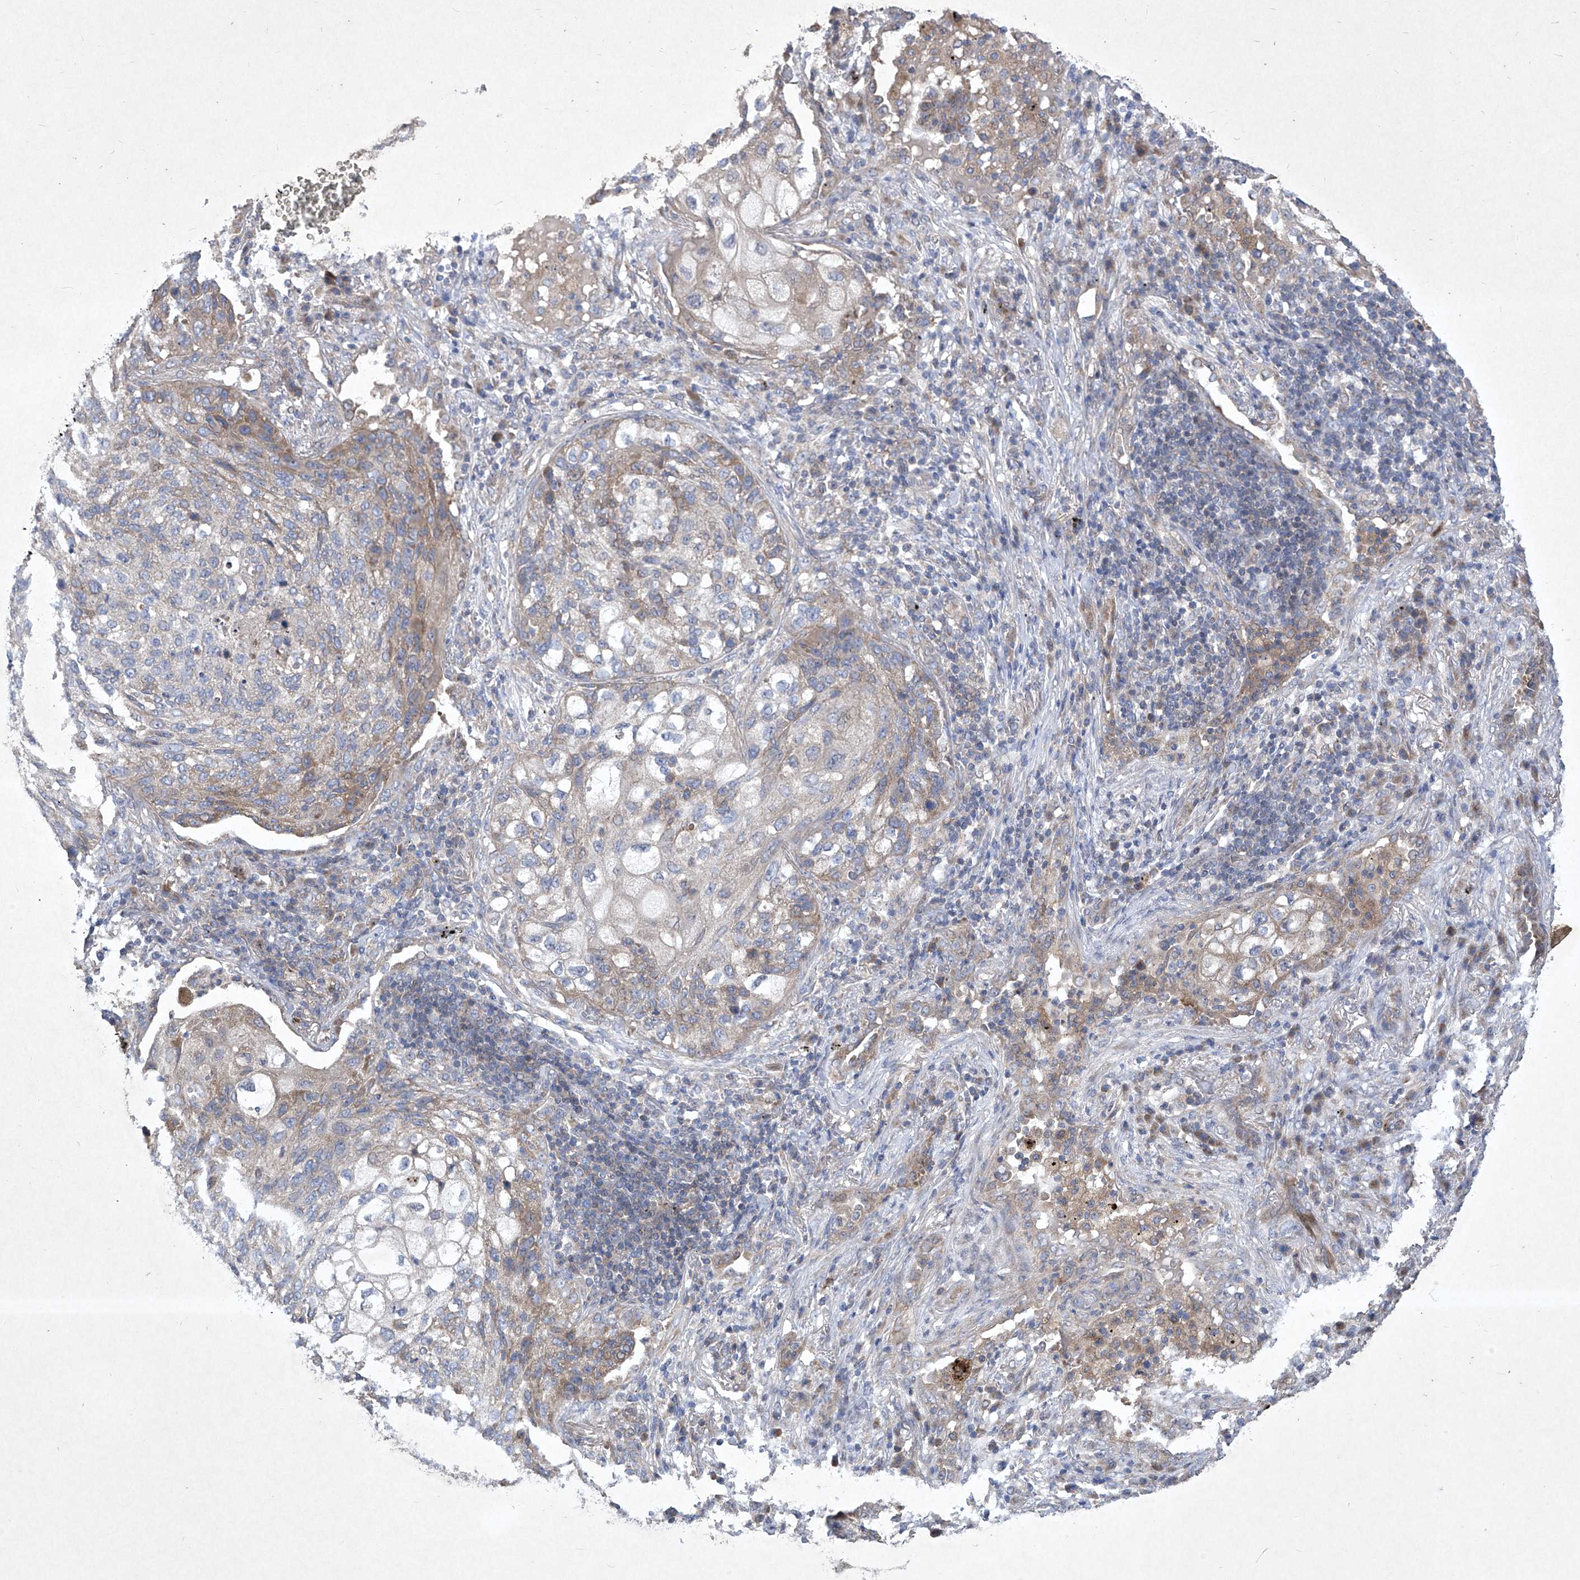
{"staining": {"intensity": "negative", "quantity": "none", "location": "none"}, "tissue": "lung cancer", "cell_type": "Tumor cells", "image_type": "cancer", "snomed": [{"axis": "morphology", "description": "Squamous cell carcinoma, NOS"}, {"axis": "topography", "description": "Lung"}], "caption": "Histopathology image shows no protein staining in tumor cells of lung cancer (squamous cell carcinoma) tissue. (Stains: DAB (3,3'-diaminobenzidine) immunohistochemistry (IHC) with hematoxylin counter stain, Microscopy: brightfield microscopy at high magnification).", "gene": "COQ3", "patient": {"sex": "female", "age": 63}}